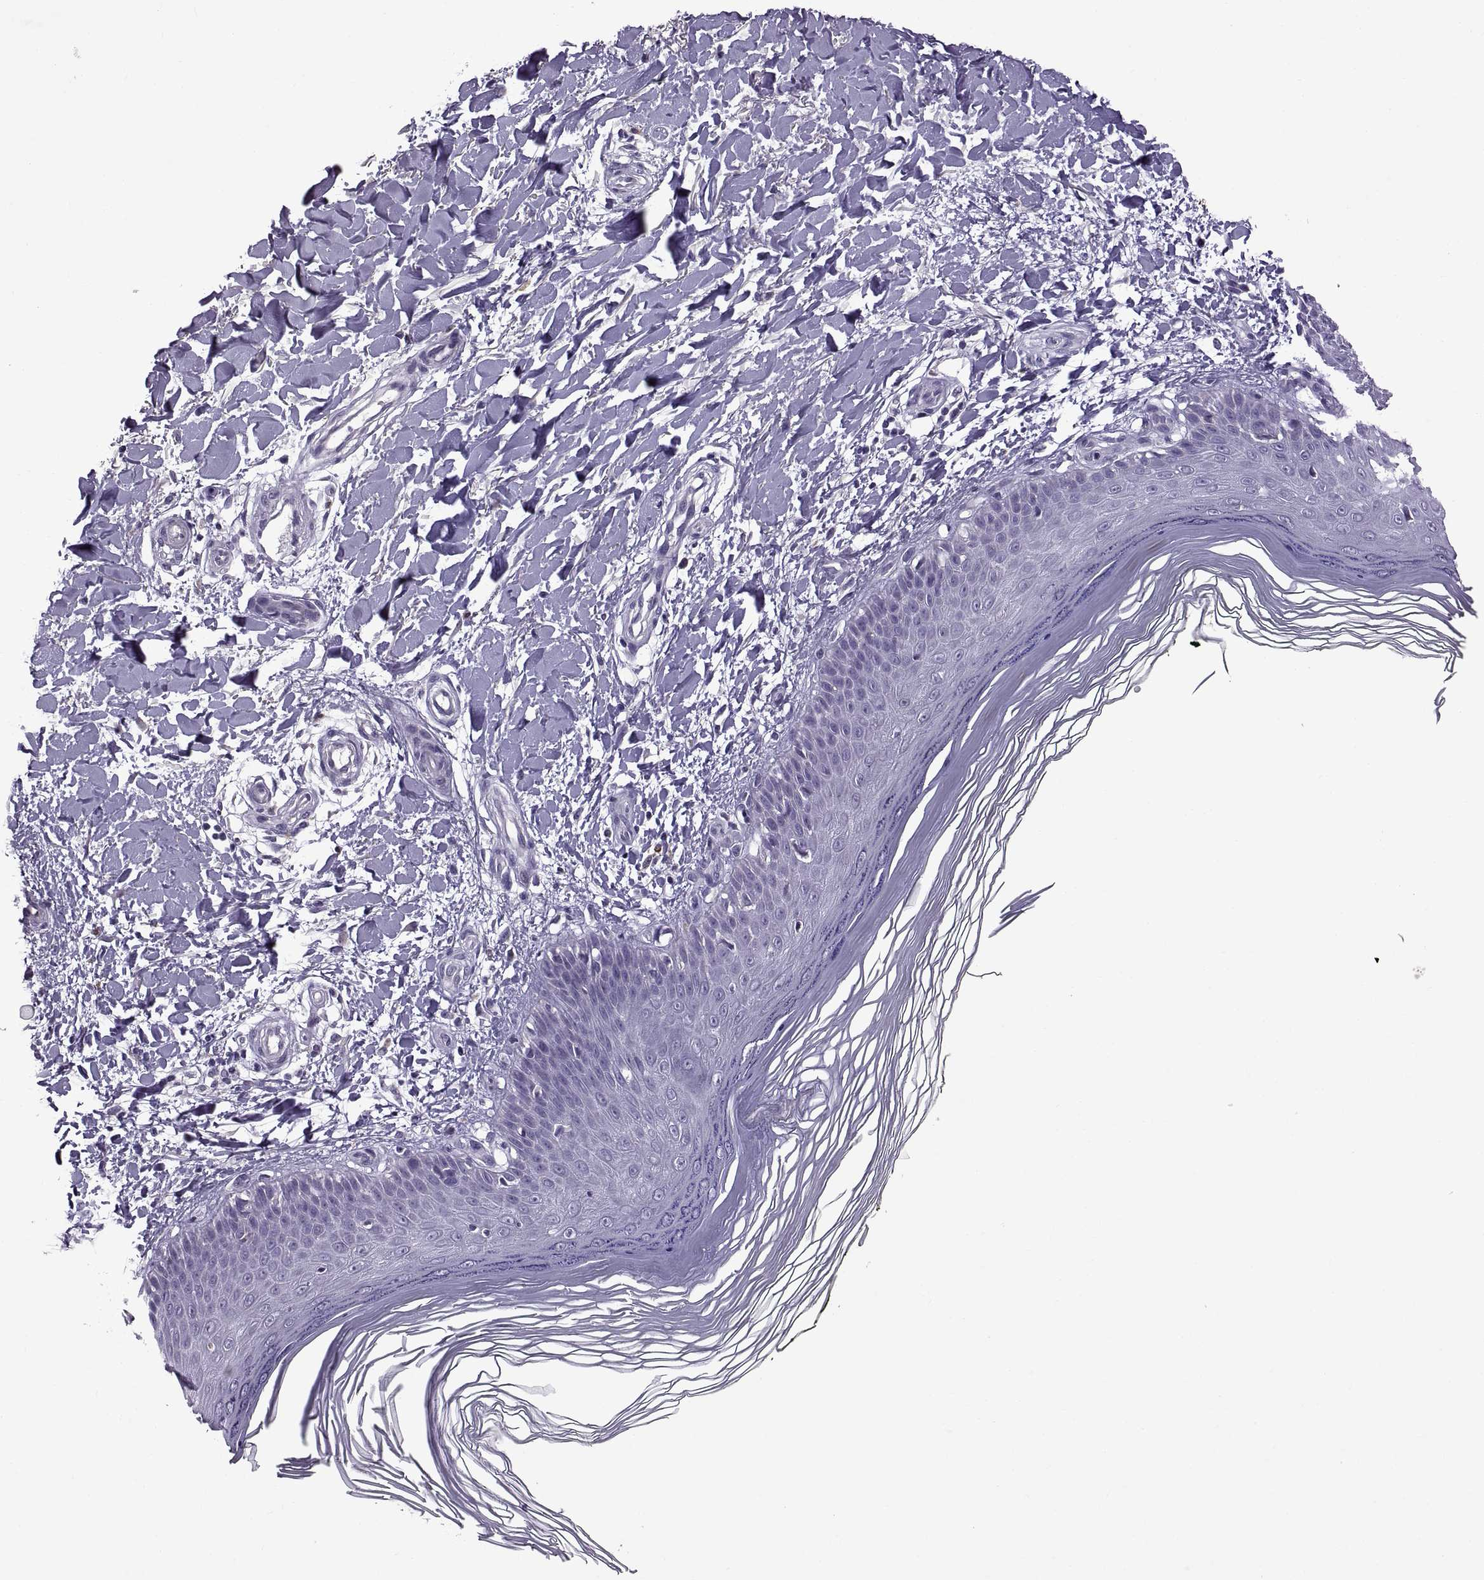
{"staining": {"intensity": "negative", "quantity": "none", "location": "none"}, "tissue": "skin", "cell_type": "Fibroblasts", "image_type": "normal", "snomed": [{"axis": "morphology", "description": "Normal tissue, NOS"}, {"axis": "topography", "description": "Skin"}], "caption": "DAB immunohistochemical staining of unremarkable skin exhibits no significant expression in fibroblasts.", "gene": "MAGEB18", "patient": {"sex": "female", "age": 62}}